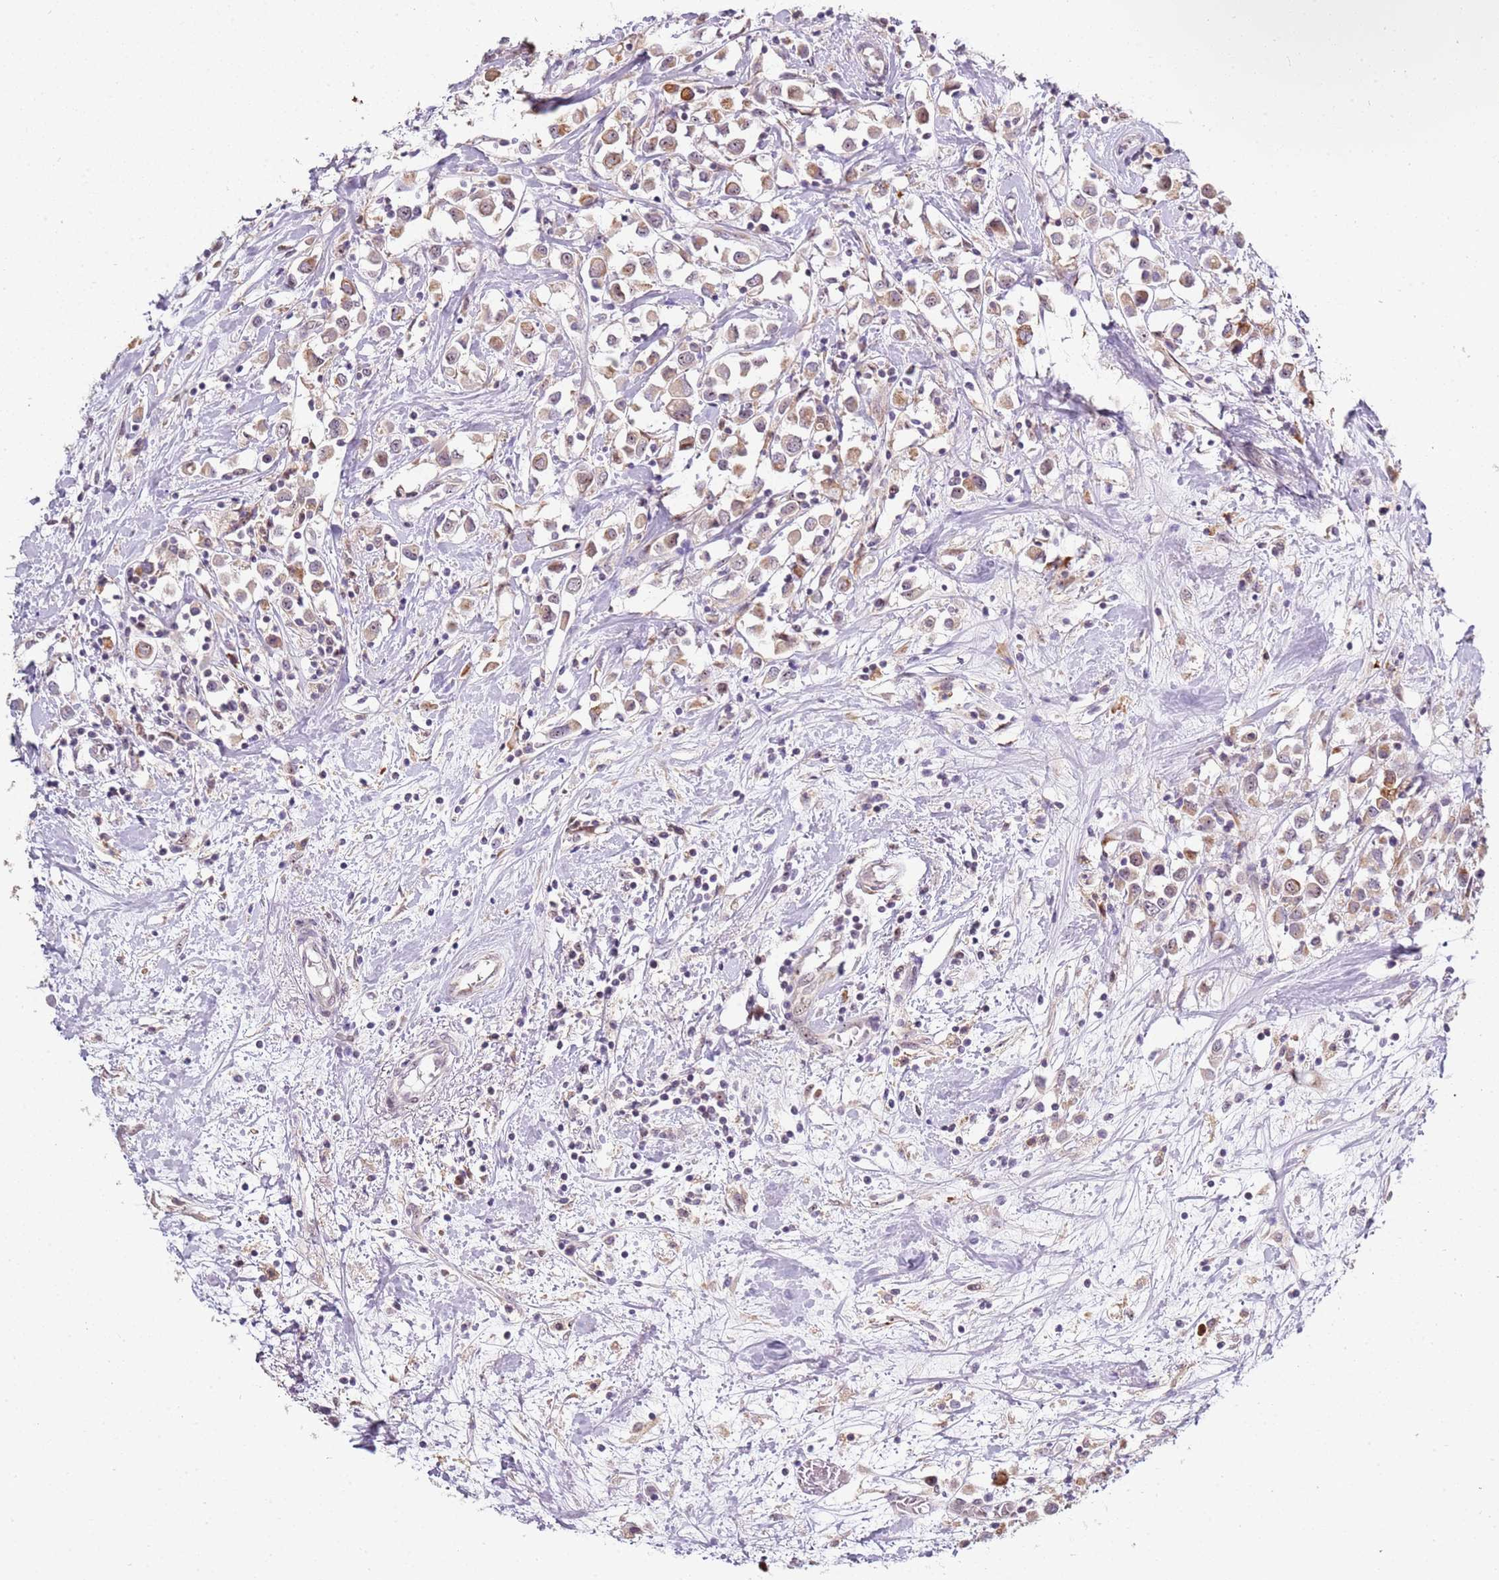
{"staining": {"intensity": "weak", "quantity": ">75%", "location": "cytoplasmic/membranous,nuclear"}, "tissue": "breast cancer", "cell_type": "Tumor cells", "image_type": "cancer", "snomed": [{"axis": "morphology", "description": "Duct carcinoma"}, {"axis": "topography", "description": "Breast"}], "caption": "Human breast cancer stained with a brown dye shows weak cytoplasmic/membranous and nuclear positive positivity in about >75% of tumor cells.", "gene": "UCMA", "patient": {"sex": "female", "age": 61}}